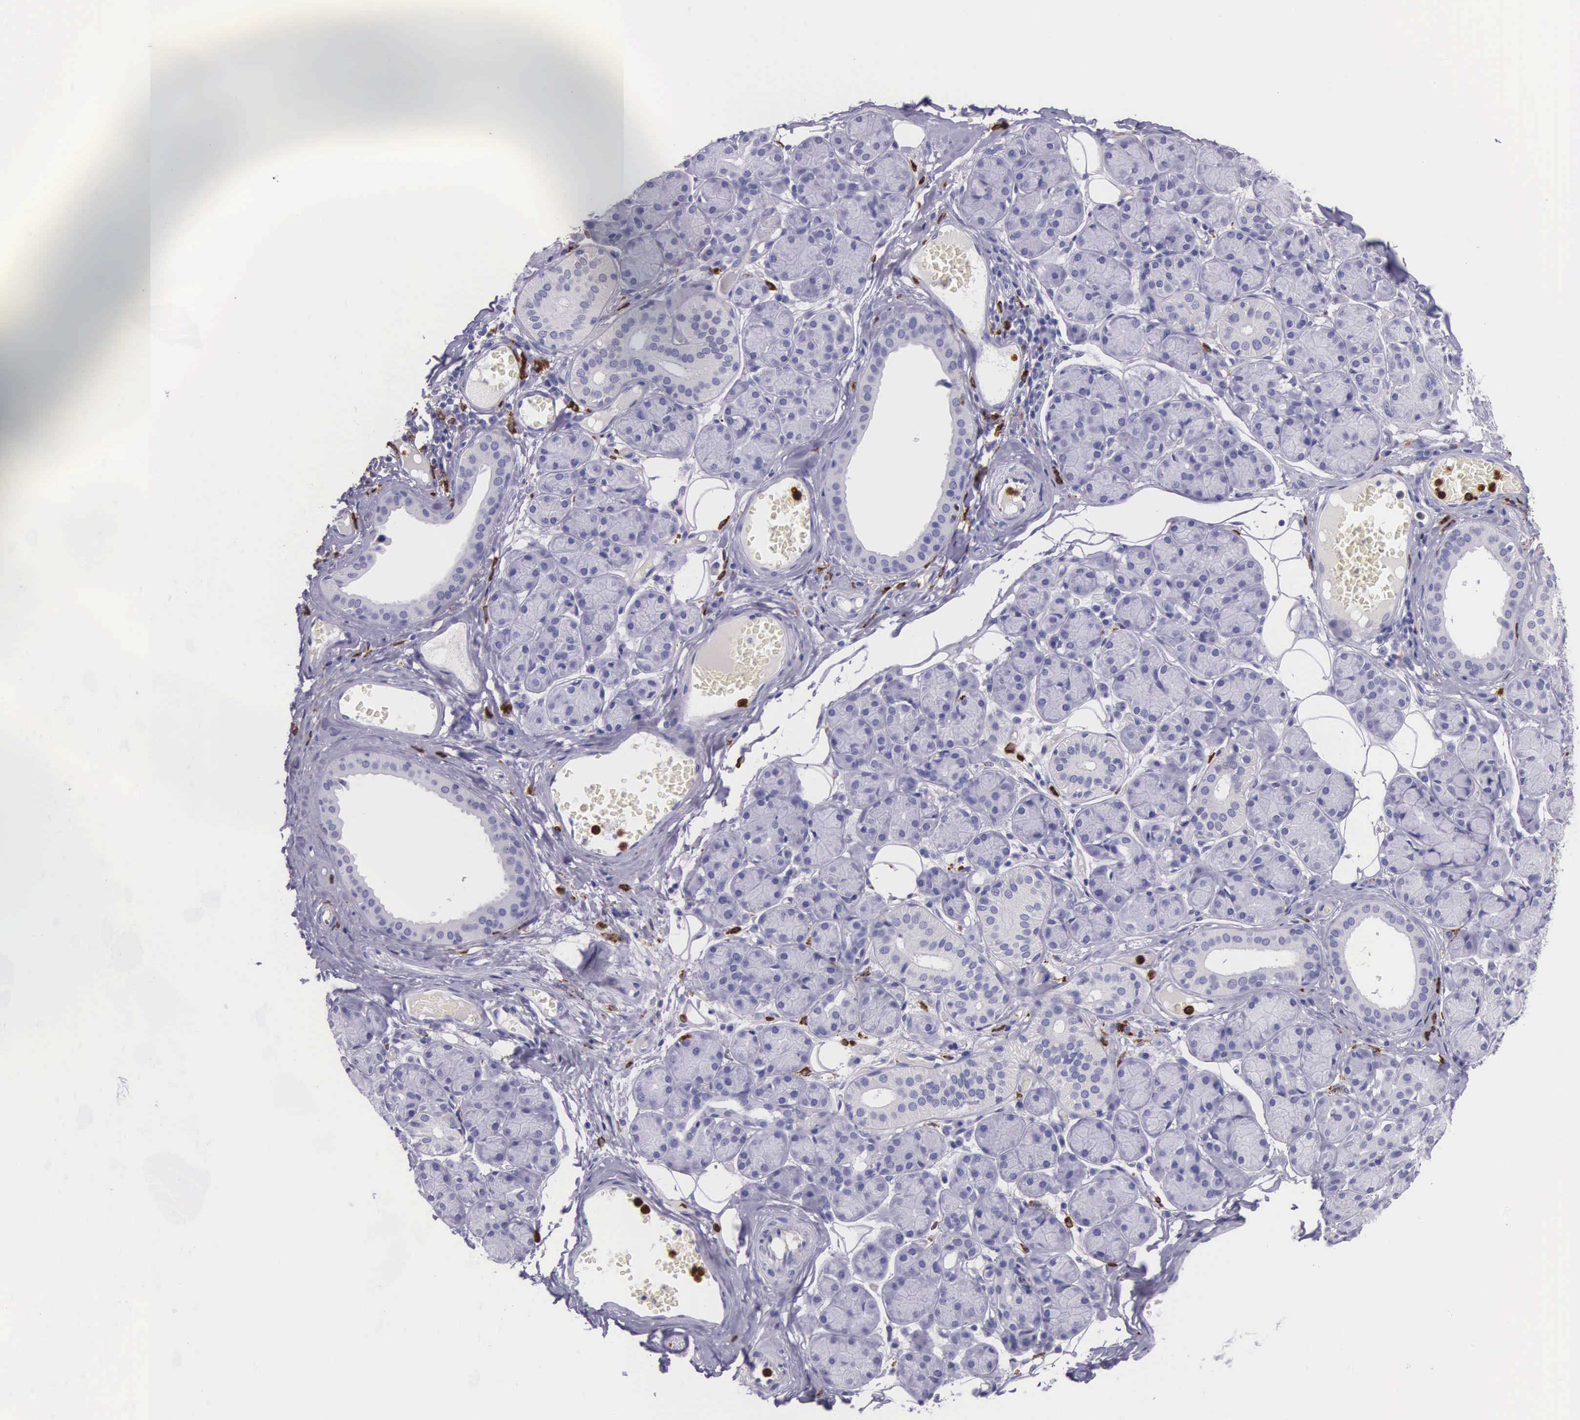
{"staining": {"intensity": "negative", "quantity": "none", "location": "none"}, "tissue": "salivary gland", "cell_type": "Glandular cells", "image_type": "normal", "snomed": [{"axis": "morphology", "description": "Normal tissue, NOS"}, {"axis": "topography", "description": "Salivary gland"}], "caption": "A high-resolution photomicrograph shows immunohistochemistry (IHC) staining of unremarkable salivary gland, which exhibits no significant staining in glandular cells.", "gene": "FCN1", "patient": {"sex": "male", "age": 54}}